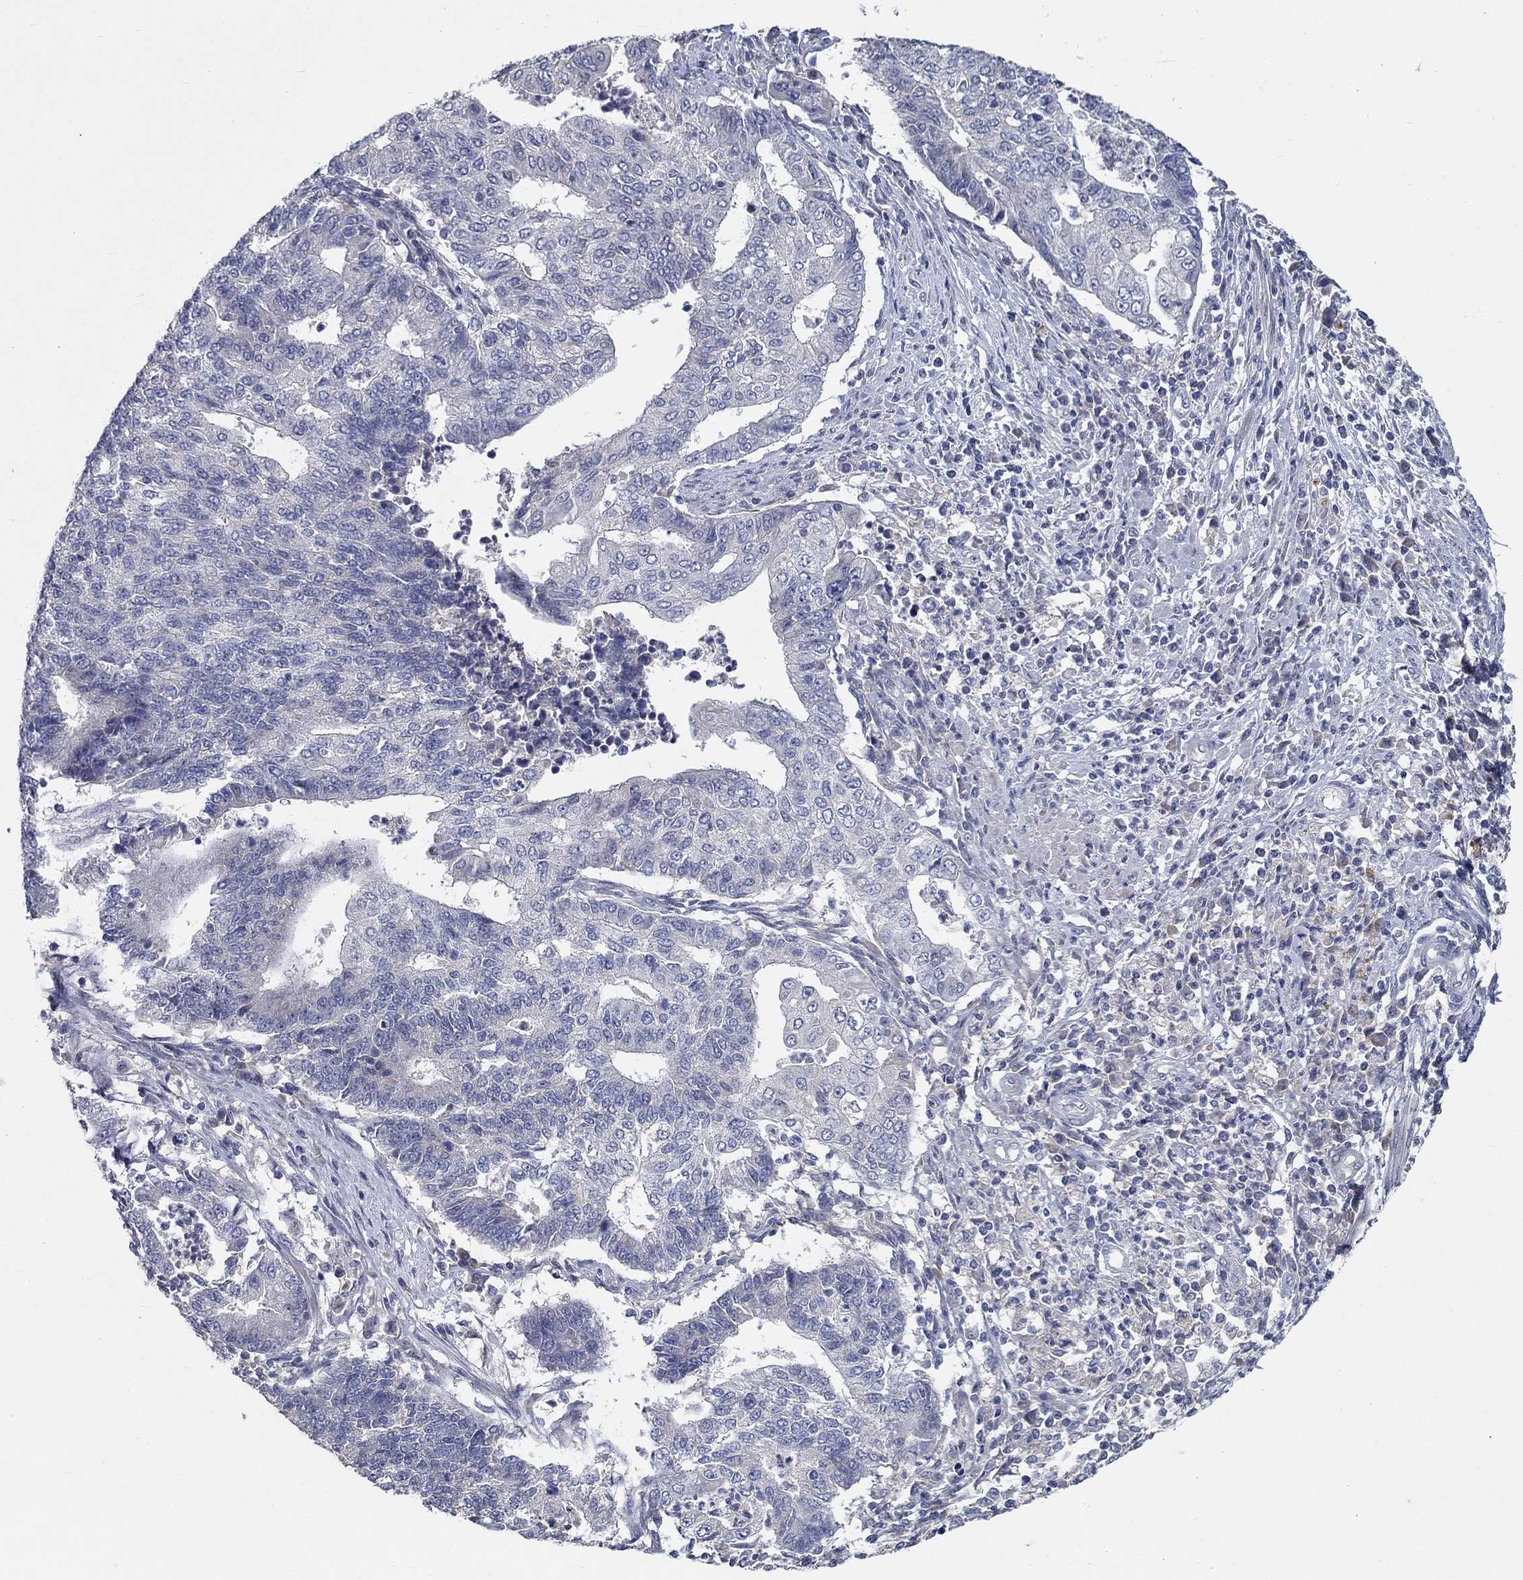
{"staining": {"intensity": "negative", "quantity": "none", "location": "none"}, "tissue": "endometrial cancer", "cell_type": "Tumor cells", "image_type": "cancer", "snomed": [{"axis": "morphology", "description": "Adenocarcinoma, NOS"}, {"axis": "topography", "description": "Uterus"}, {"axis": "topography", "description": "Endometrium"}], "caption": "High magnification brightfield microscopy of adenocarcinoma (endometrial) stained with DAB (3,3'-diaminobenzidine) (brown) and counterstained with hematoxylin (blue): tumor cells show no significant positivity. (Brightfield microscopy of DAB (3,3'-diaminobenzidine) IHC at high magnification).", "gene": "PROZ", "patient": {"sex": "female", "age": 54}}